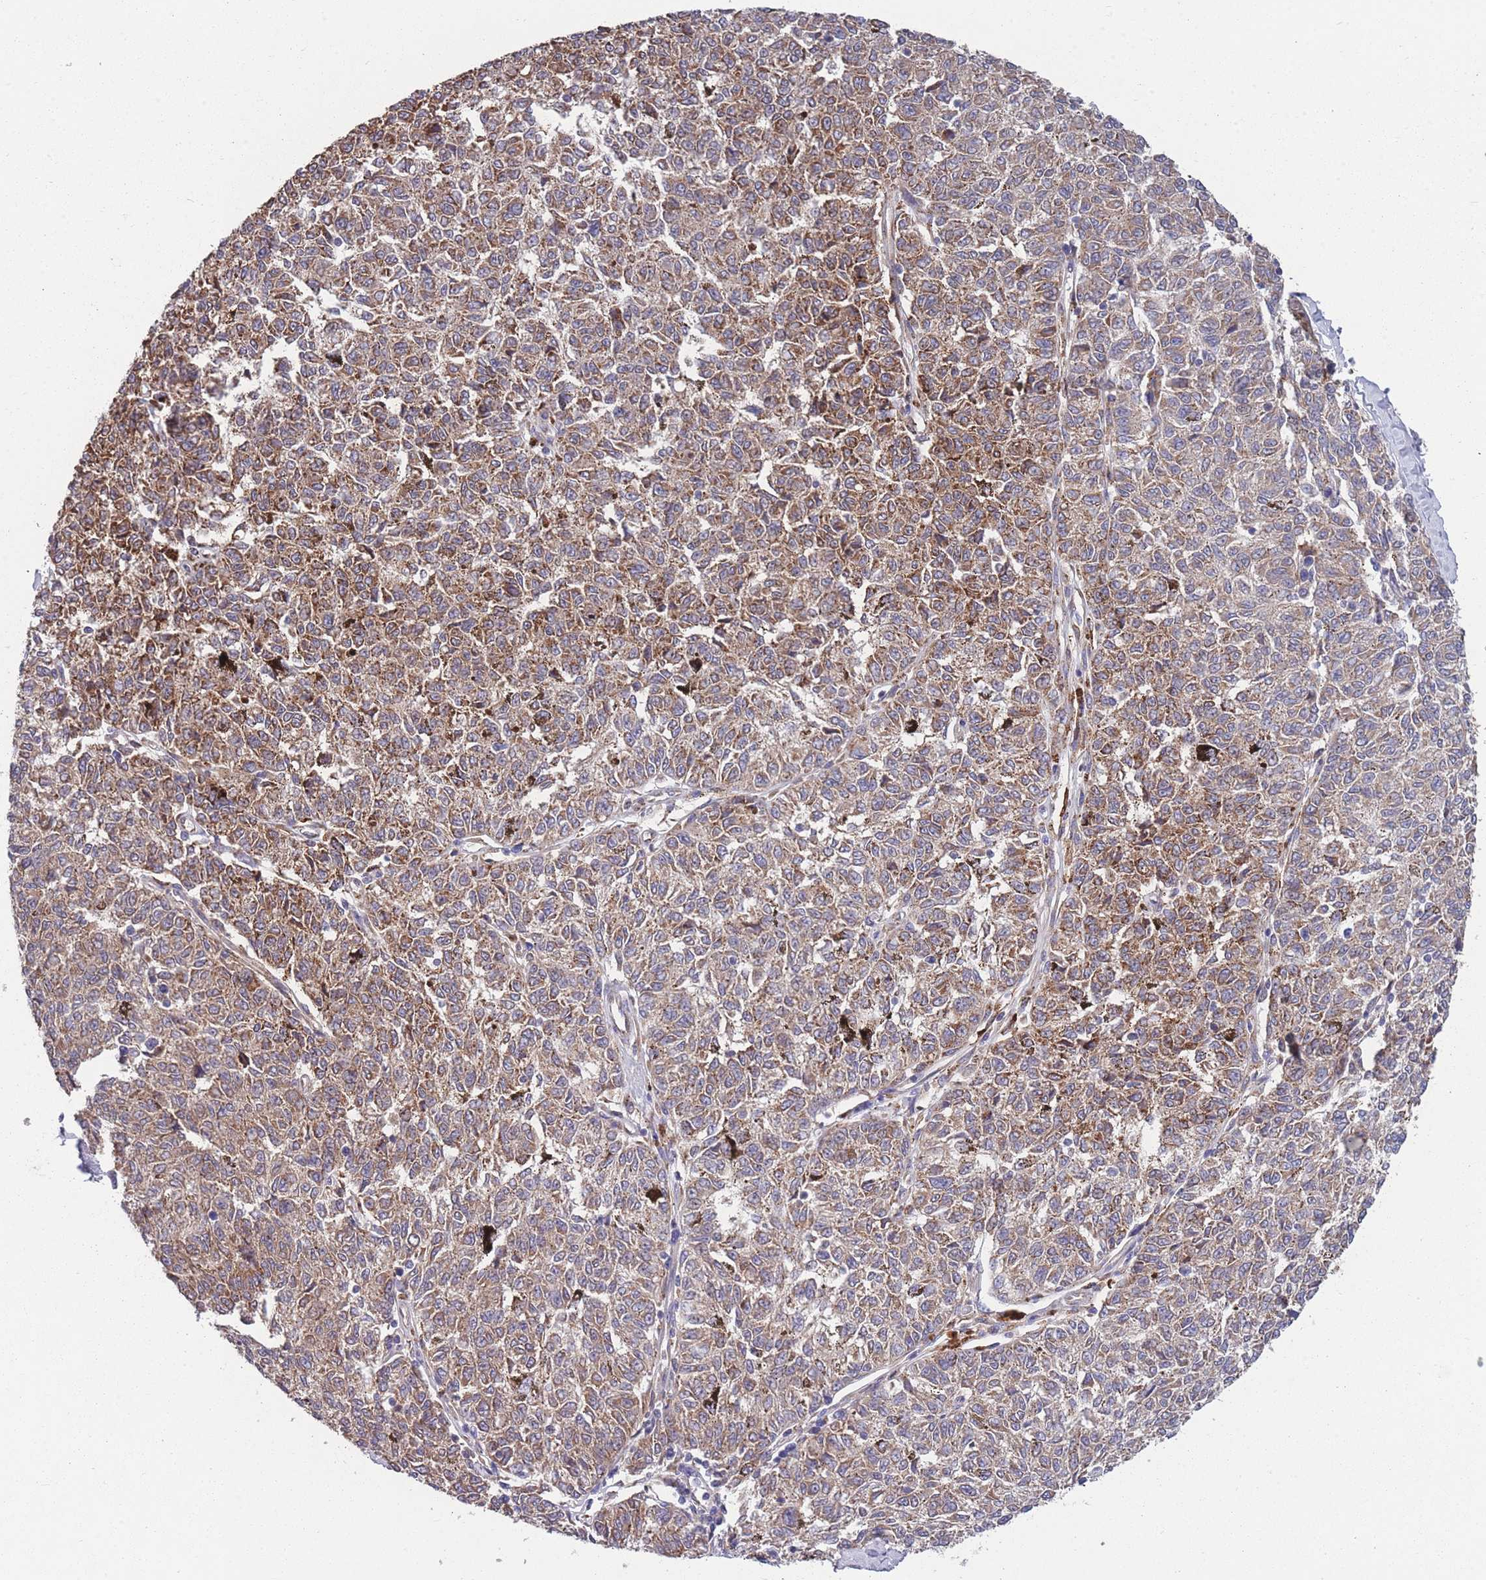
{"staining": {"intensity": "moderate", "quantity": ">75%", "location": "cytoplasmic/membranous"}, "tissue": "melanoma", "cell_type": "Tumor cells", "image_type": "cancer", "snomed": [{"axis": "morphology", "description": "Malignant melanoma, NOS"}, {"axis": "topography", "description": "Skin"}], "caption": "Immunohistochemistry micrograph of neoplastic tissue: human malignant melanoma stained using IHC displays medium levels of moderate protein expression localized specifically in the cytoplasmic/membranous of tumor cells, appearing as a cytoplasmic/membranous brown color.", "gene": "STIM2", "patient": {"sex": "female", "age": 72}}